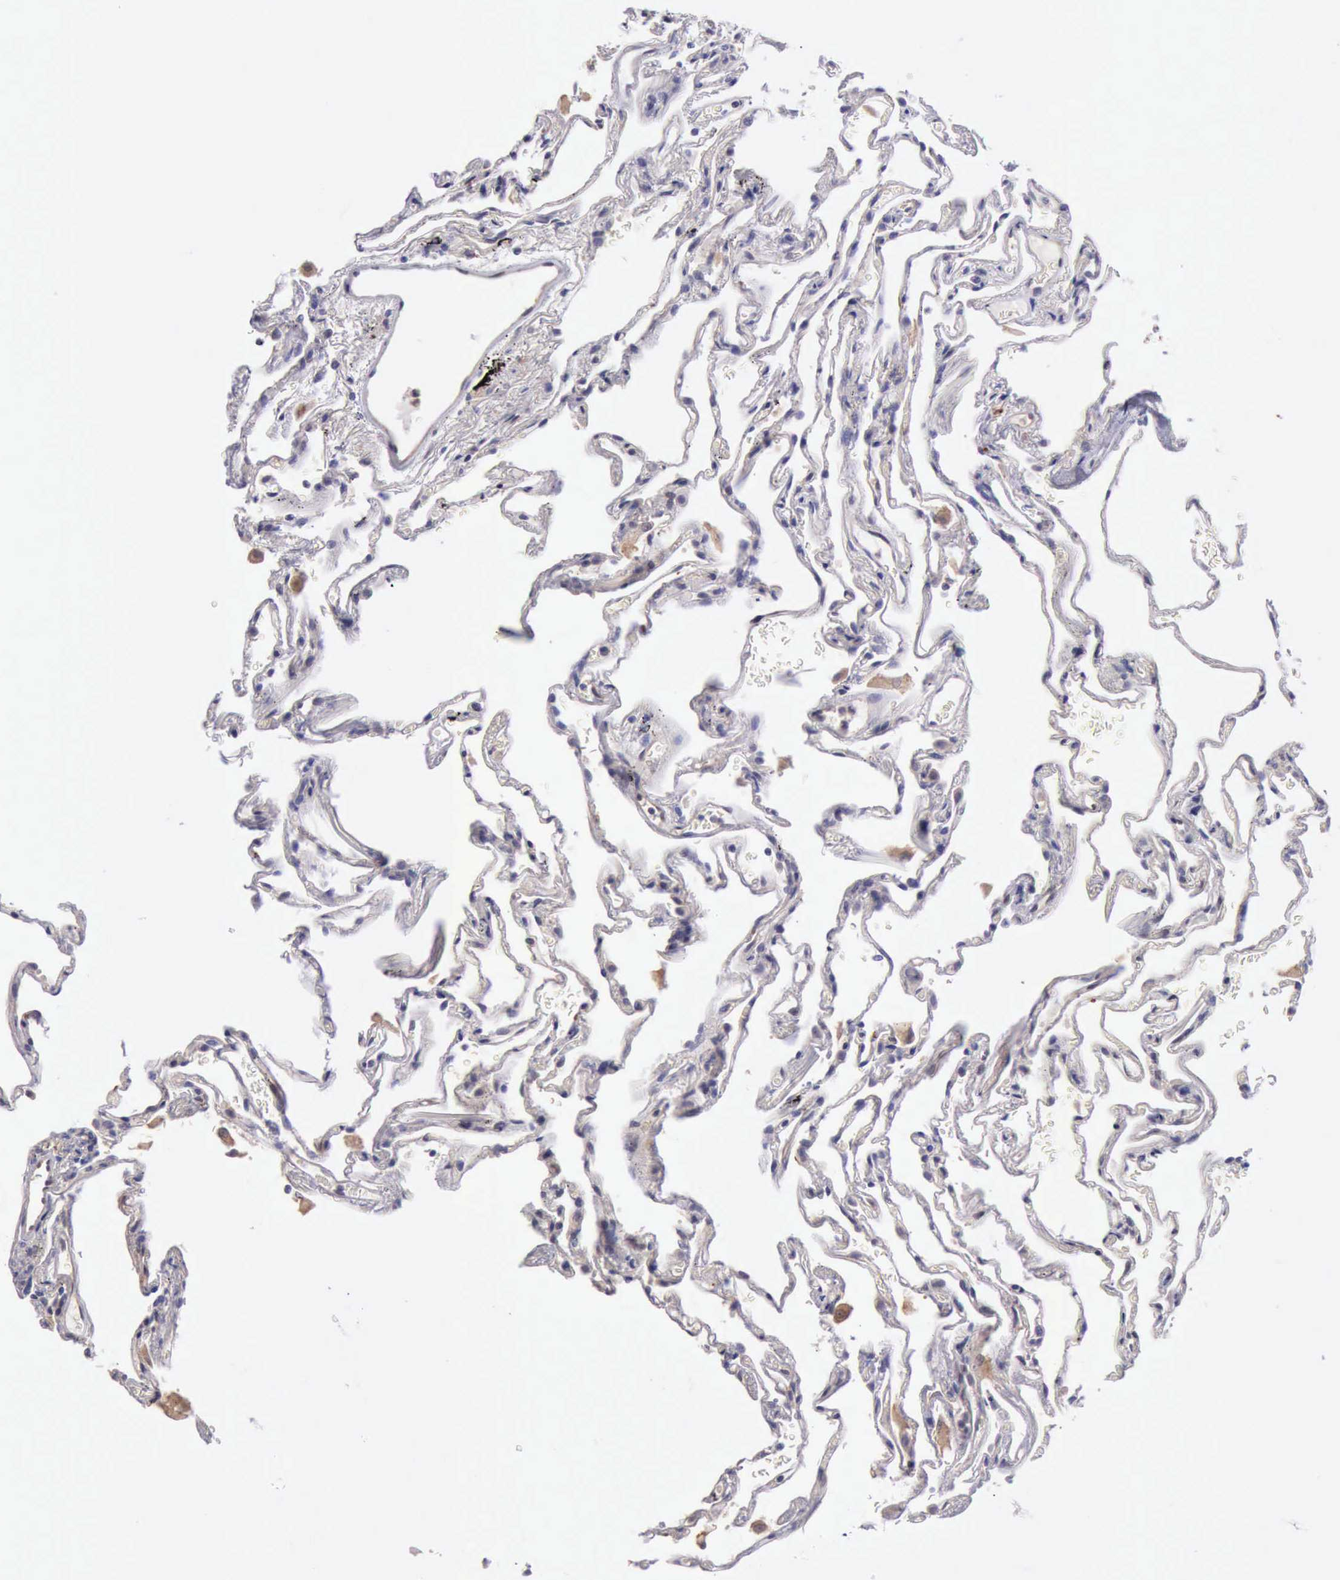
{"staining": {"intensity": "negative", "quantity": "none", "location": "none"}, "tissue": "lung", "cell_type": "Alveolar cells", "image_type": "normal", "snomed": [{"axis": "morphology", "description": "Normal tissue, NOS"}, {"axis": "morphology", "description": "Inflammation, NOS"}, {"axis": "topography", "description": "Lung"}], "caption": "Protein analysis of normal lung shows no significant positivity in alveolar cells.", "gene": "DNAJB7", "patient": {"sex": "male", "age": 69}}